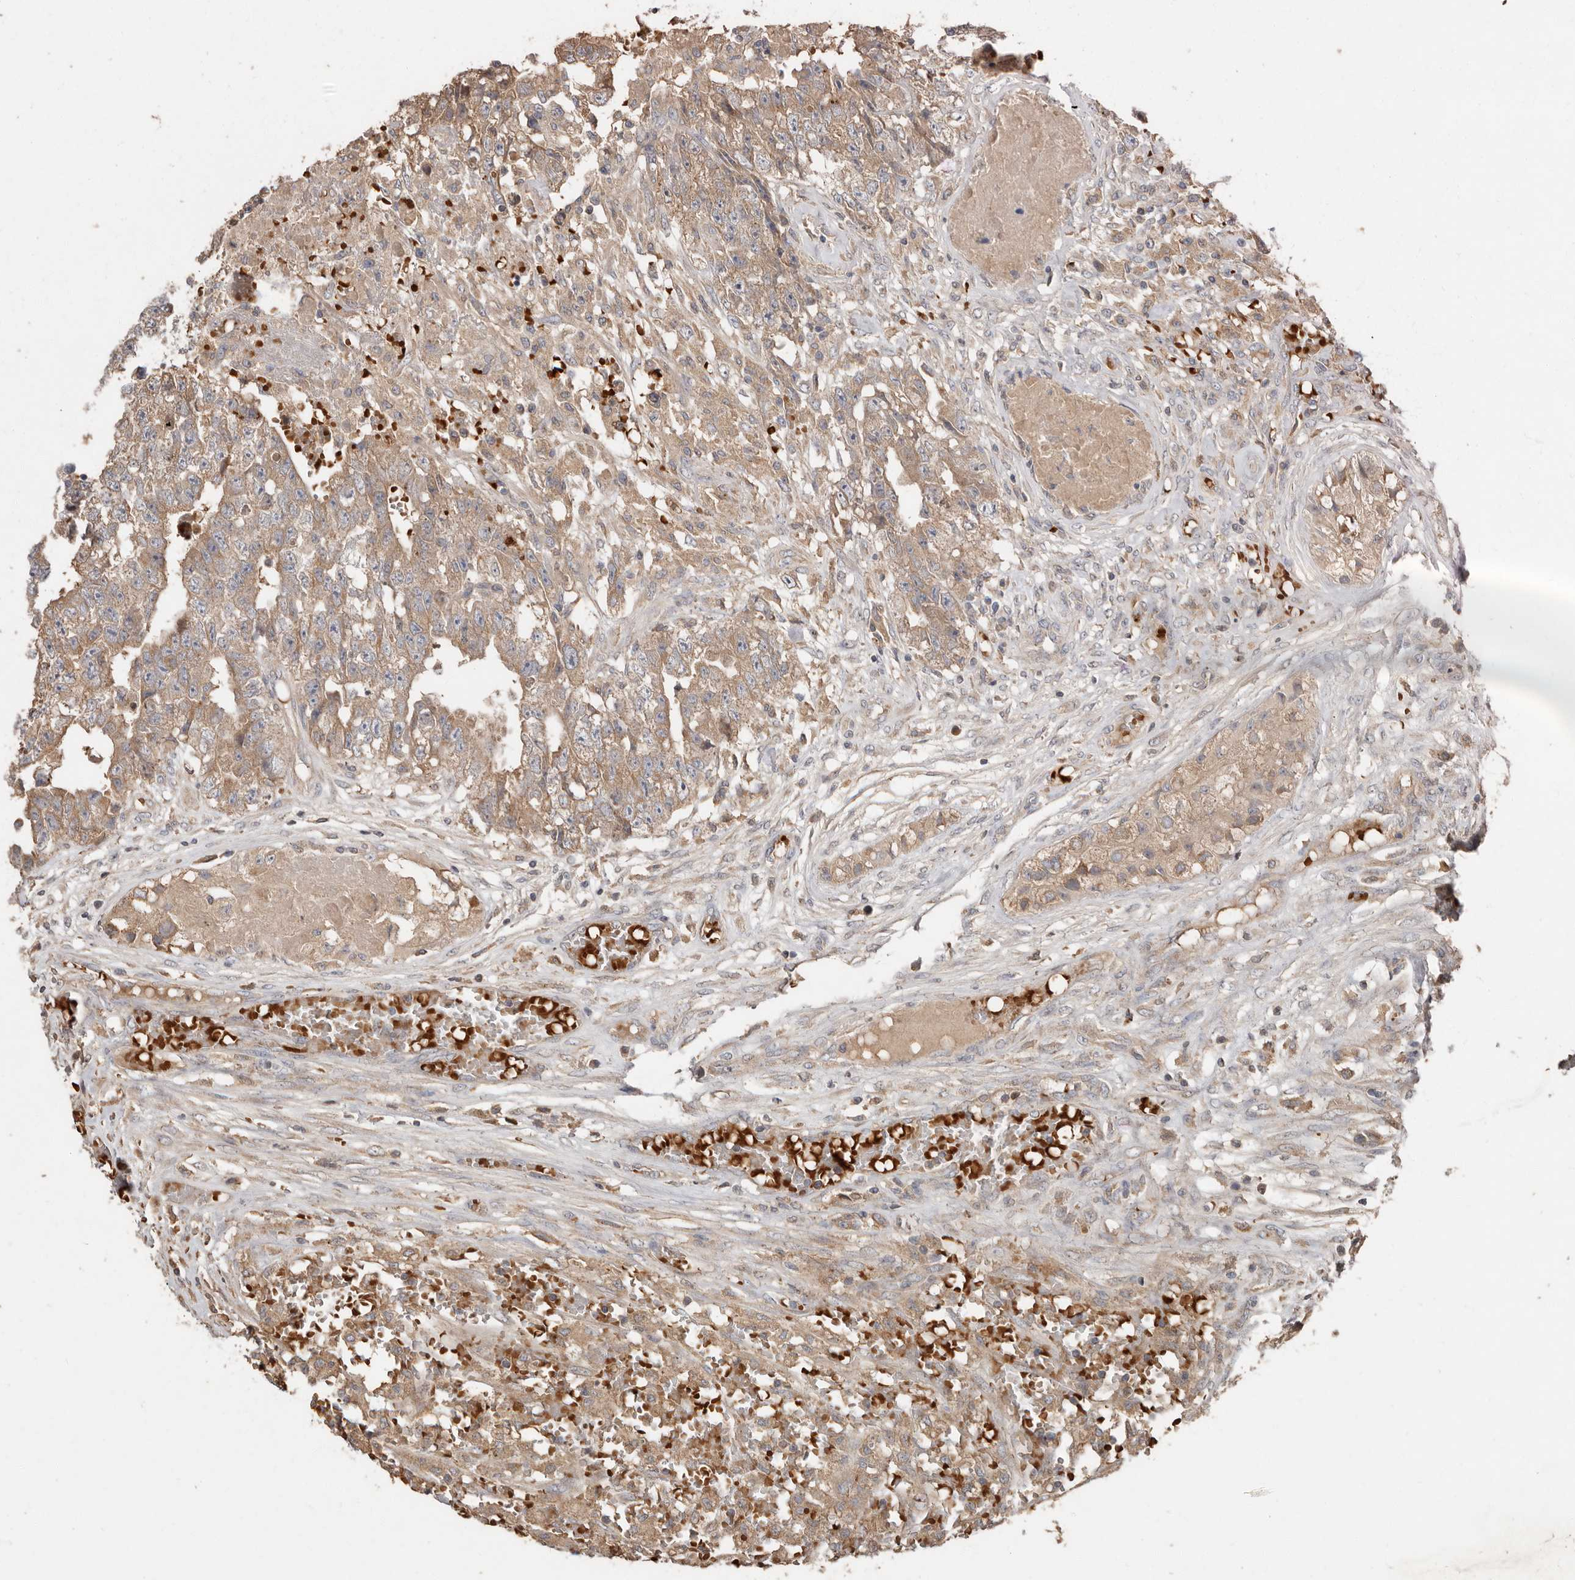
{"staining": {"intensity": "moderate", "quantity": ">75%", "location": "cytoplasmic/membranous"}, "tissue": "testis cancer", "cell_type": "Tumor cells", "image_type": "cancer", "snomed": [{"axis": "morphology", "description": "Carcinoma, Embryonal, NOS"}, {"axis": "topography", "description": "Testis"}], "caption": "A high-resolution histopathology image shows immunohistochemistry staining of testis embryonal carcinoma, which exhibits moderate cytoplasmic/membranous positivity in about >75% of tumor cells.", "gene": "KIF26B", "patient": {"sex": "male", "age": 25}}